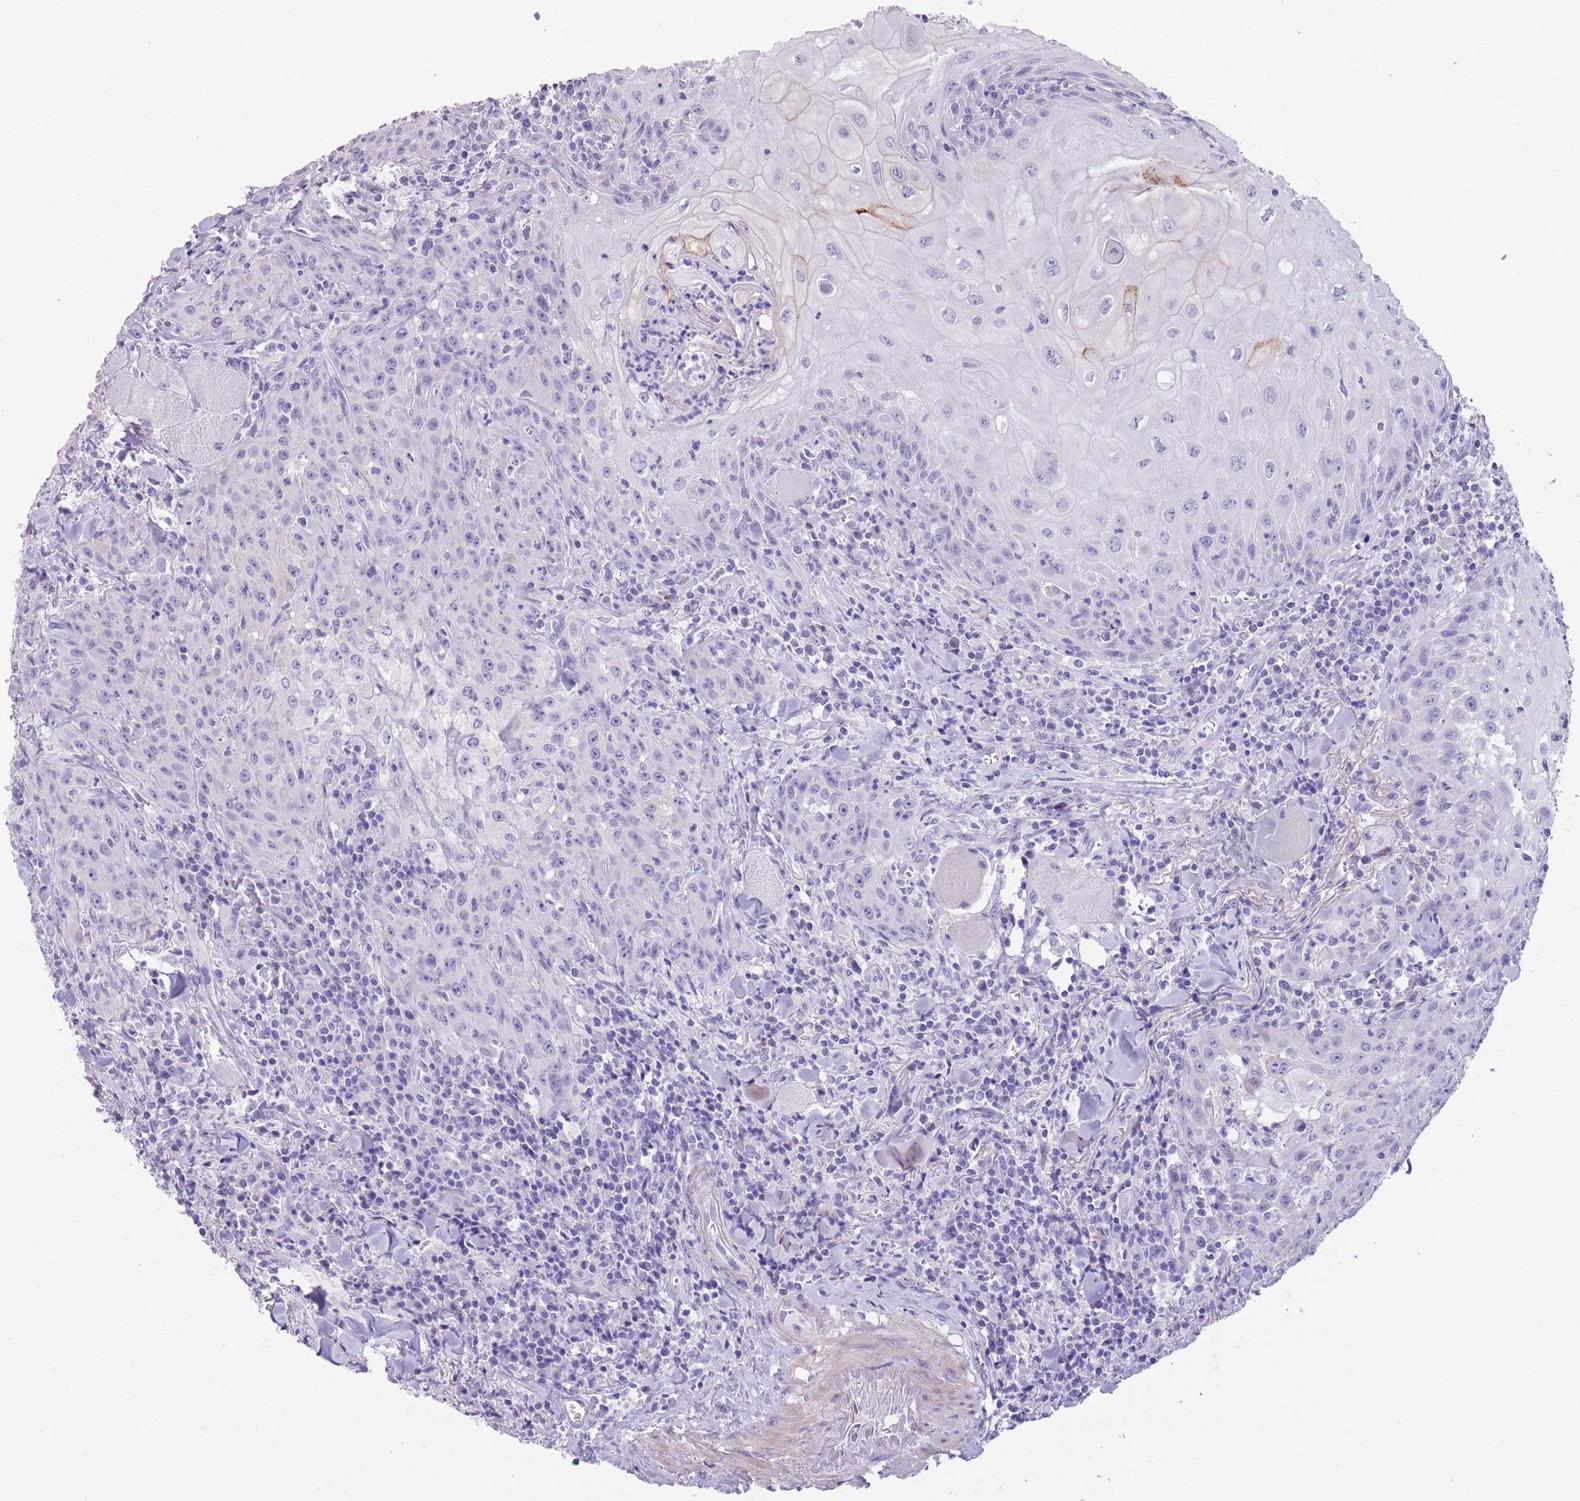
{"staining": {"intensity": "negative", "quantity": "none", "location": "none"}, "tissue": "head and neck cancer", "cell_type": "Tumor cells", "image_type": "cancer", "snomed": [{"axis": "morphology", "description": "Normal tissue, NOS"}, {"axis": "morphology", "description": "Squamous cell carcinoma, NOS"}, {"axis": "topography", "description": "Oral tissue"}, {"axis": "topography", "description": "Head-Neck"}], "caption": "Image shows no protein staining in tumor cells of head and neck cancer tissue. Nuclei are stained in blue.", "gene": "RAI2", "patient": {"sex": "female", "age": 70}}